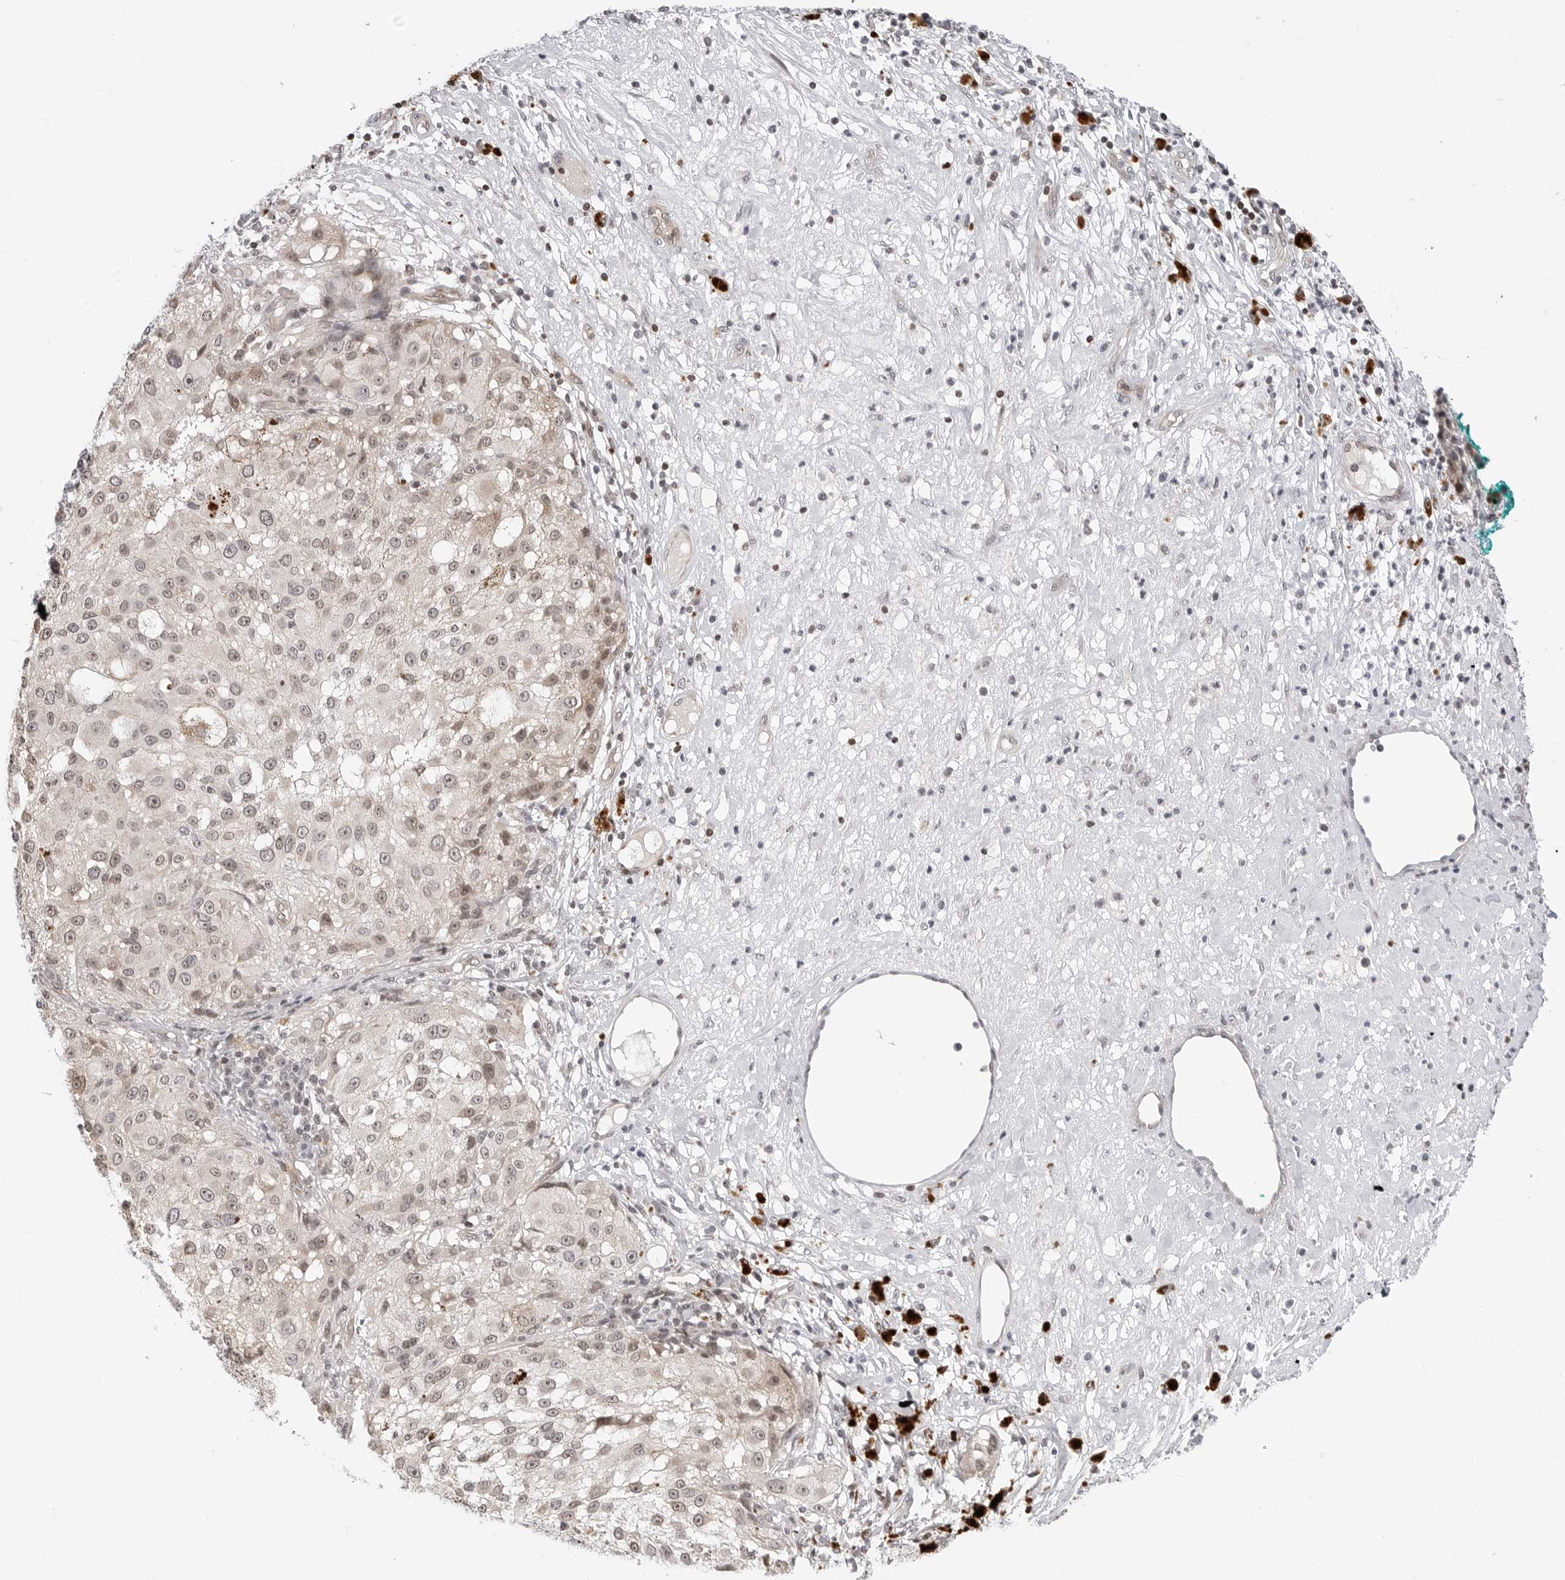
{"staining": {"intensity": "weak", "quantity": ">75%", "location": "nuclear"}, "tissue": "melanoma", "cell_type": "Tumor cells", "image_type": "cancer", "snomed": [{"axis": "morphology", "description": "Necrosis, NOS"}, {"axis": "morphology", "description": "Malignant melanoma, NOS"}, {"axis": "topography", "description": "Skin"}], "caption": "Protein expression analysis of human melanoma reveals weak nuclear staining in approximately >75% of tumor cells.", "gene": "C8orf33", "patient": {"sex": "female", "age": 87}}